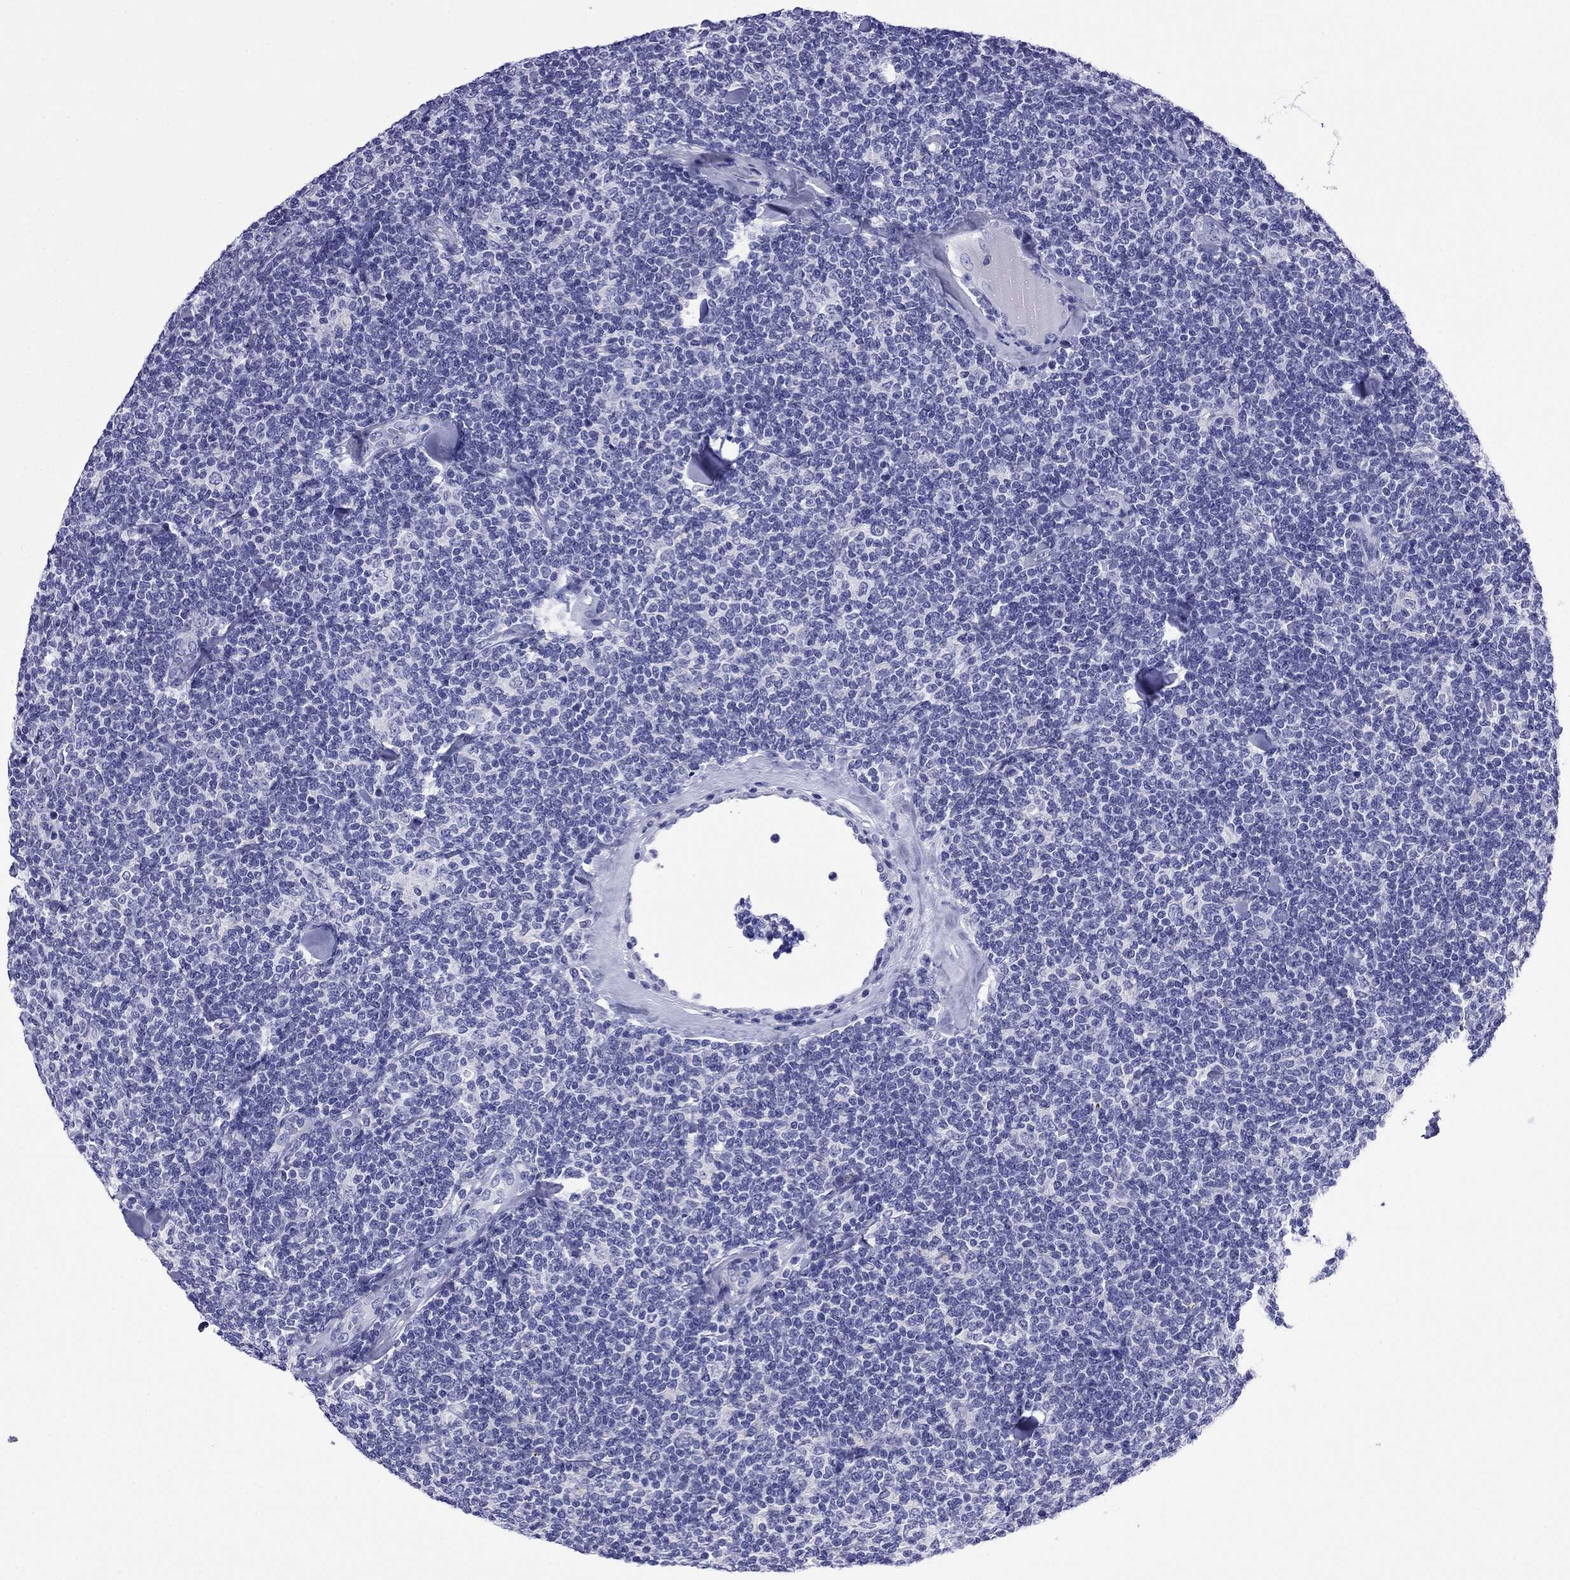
{"staining": {"intensity": "negative", "quantity": "none", "location": "none"}, "tissue": "lymphoma", "cell_type": "Tumor cells", "image_type": "cancer", "snomed": [{"axis": "morphology", "description": "Malignant lymphoma, non-Hodgkin's type, Low grade"}, {"axis": "topography", "description": "Lymph node"}], "caption": "The image displays no staining of tumor cells in lymphoma.", "gene": "FIGLA", "patient": {"sex": "female", "age": 56}}